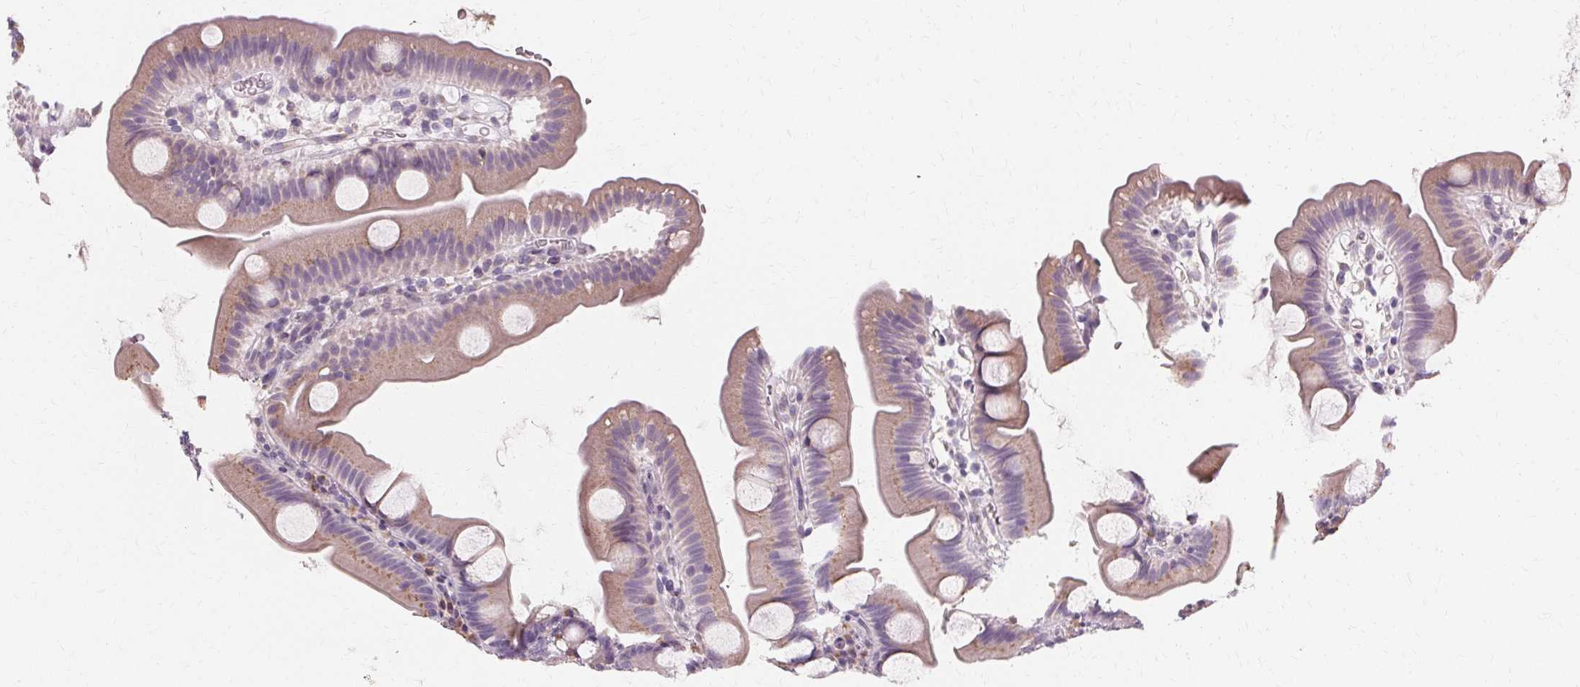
{"staining": {"intensity": "negative", "quantity": "none", "location": "none"}, "tissue": "small intestine", "cell_type": "Glandular cells", "image_type": "normal", "snomed": [{"axis": "morphology", "description": "Normal tissue, NOS"}, {"axis": "topography", "description": "Small intestine"}], "caption": "Benign small intestine was stained to show a protein in brown. There is no significant expression in glandular cells.", "gene": "FCRL3", "patient": {"sex": "female", "age": 68}}